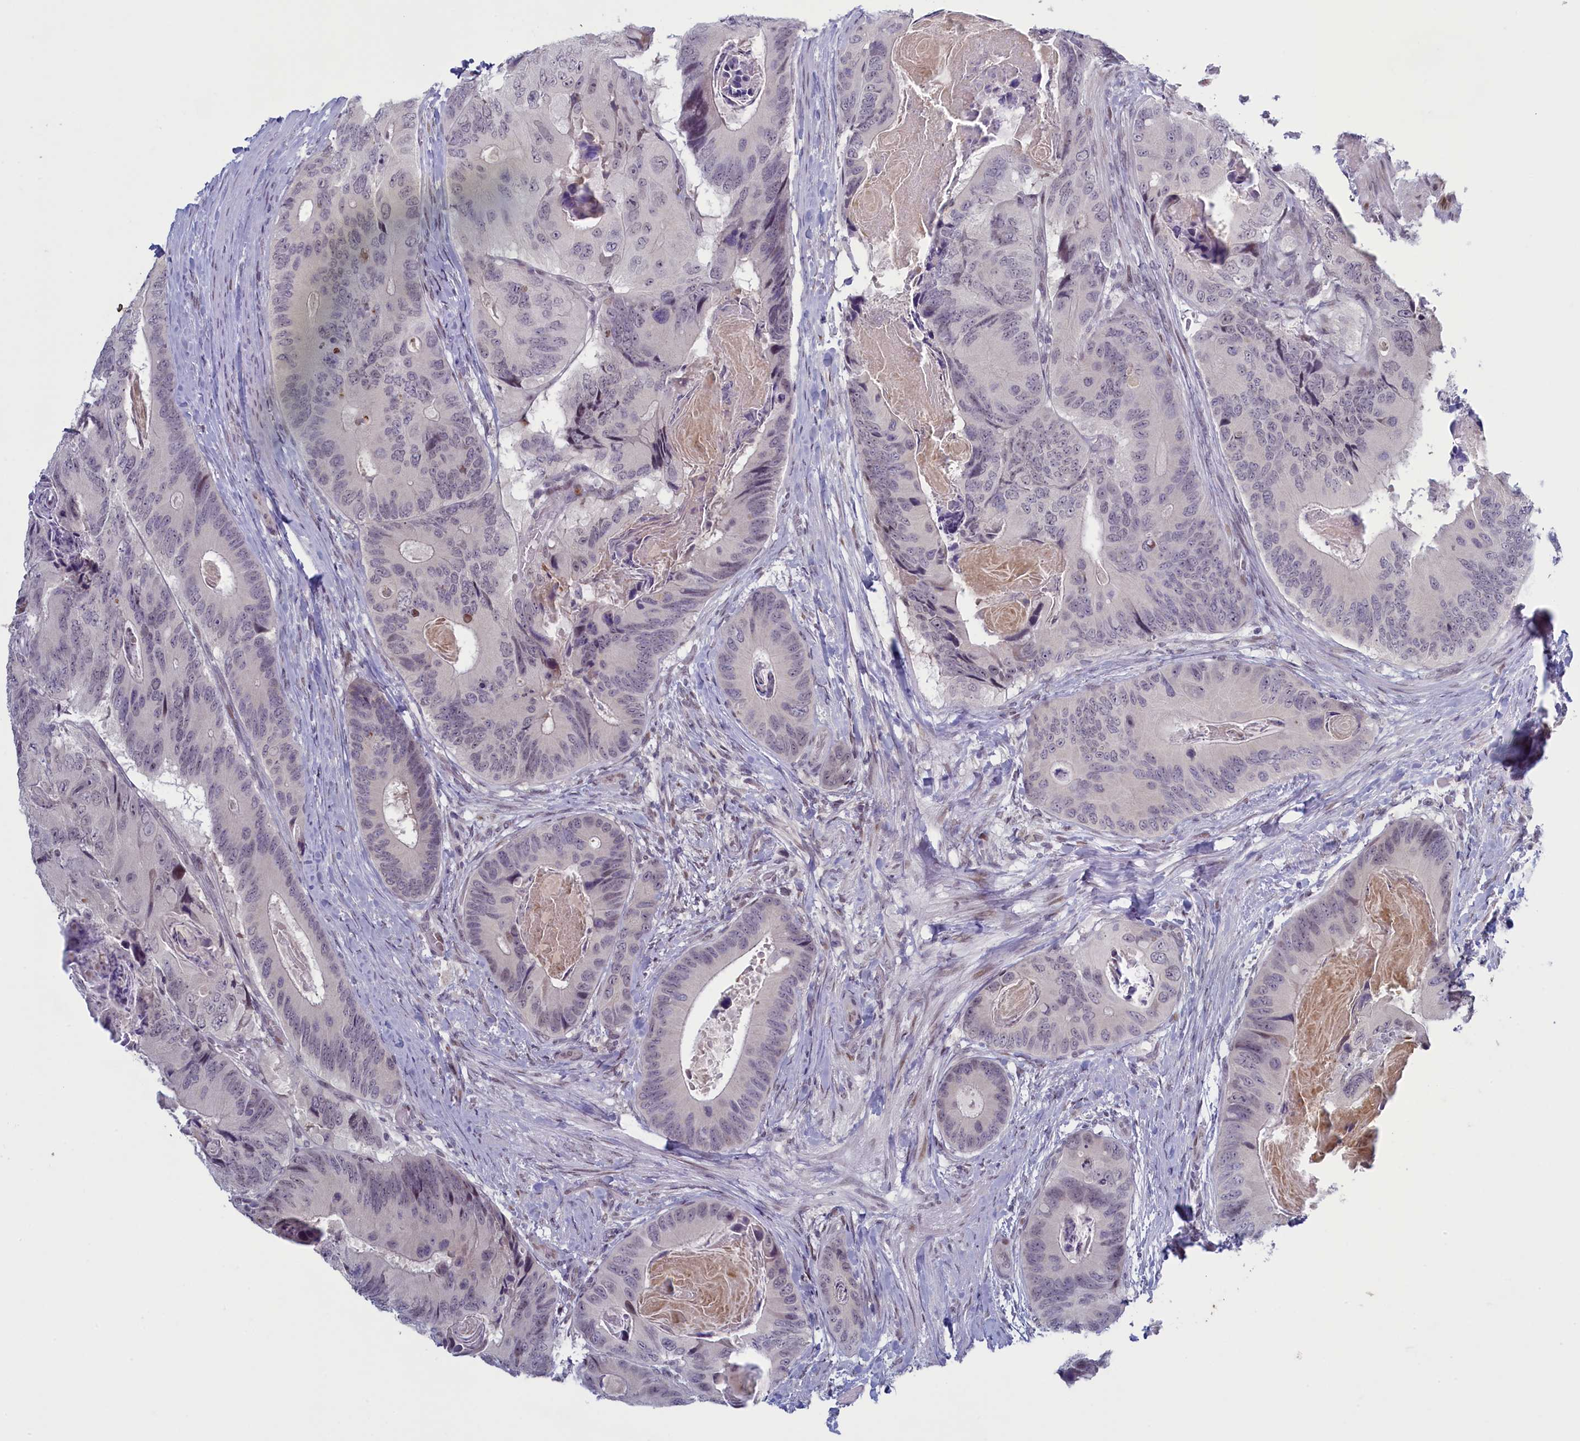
{"staining": {"intensity": "weak", "quantity": "<25%", "location": "nuclear"}, "tissue": "colorectal cancer", "cell_type": "Tumor cells", "image_type": "cancer", "snomed": [{"axis": "morphology", "description": "Adenocarcinoma, NOS"}, {"axis": "topography", "description": "Colon"}], "caption": "Immunohistochemistry (IHC) image of neoplastic tissue: human colorectal adenocarcinoma stained with DAB (3,3'-diaminobenzidine) reveals no significant protein positivity in tumor cells.", "gene": "ATF7IP2", "patient": {"sex": "male", "age": 84}}